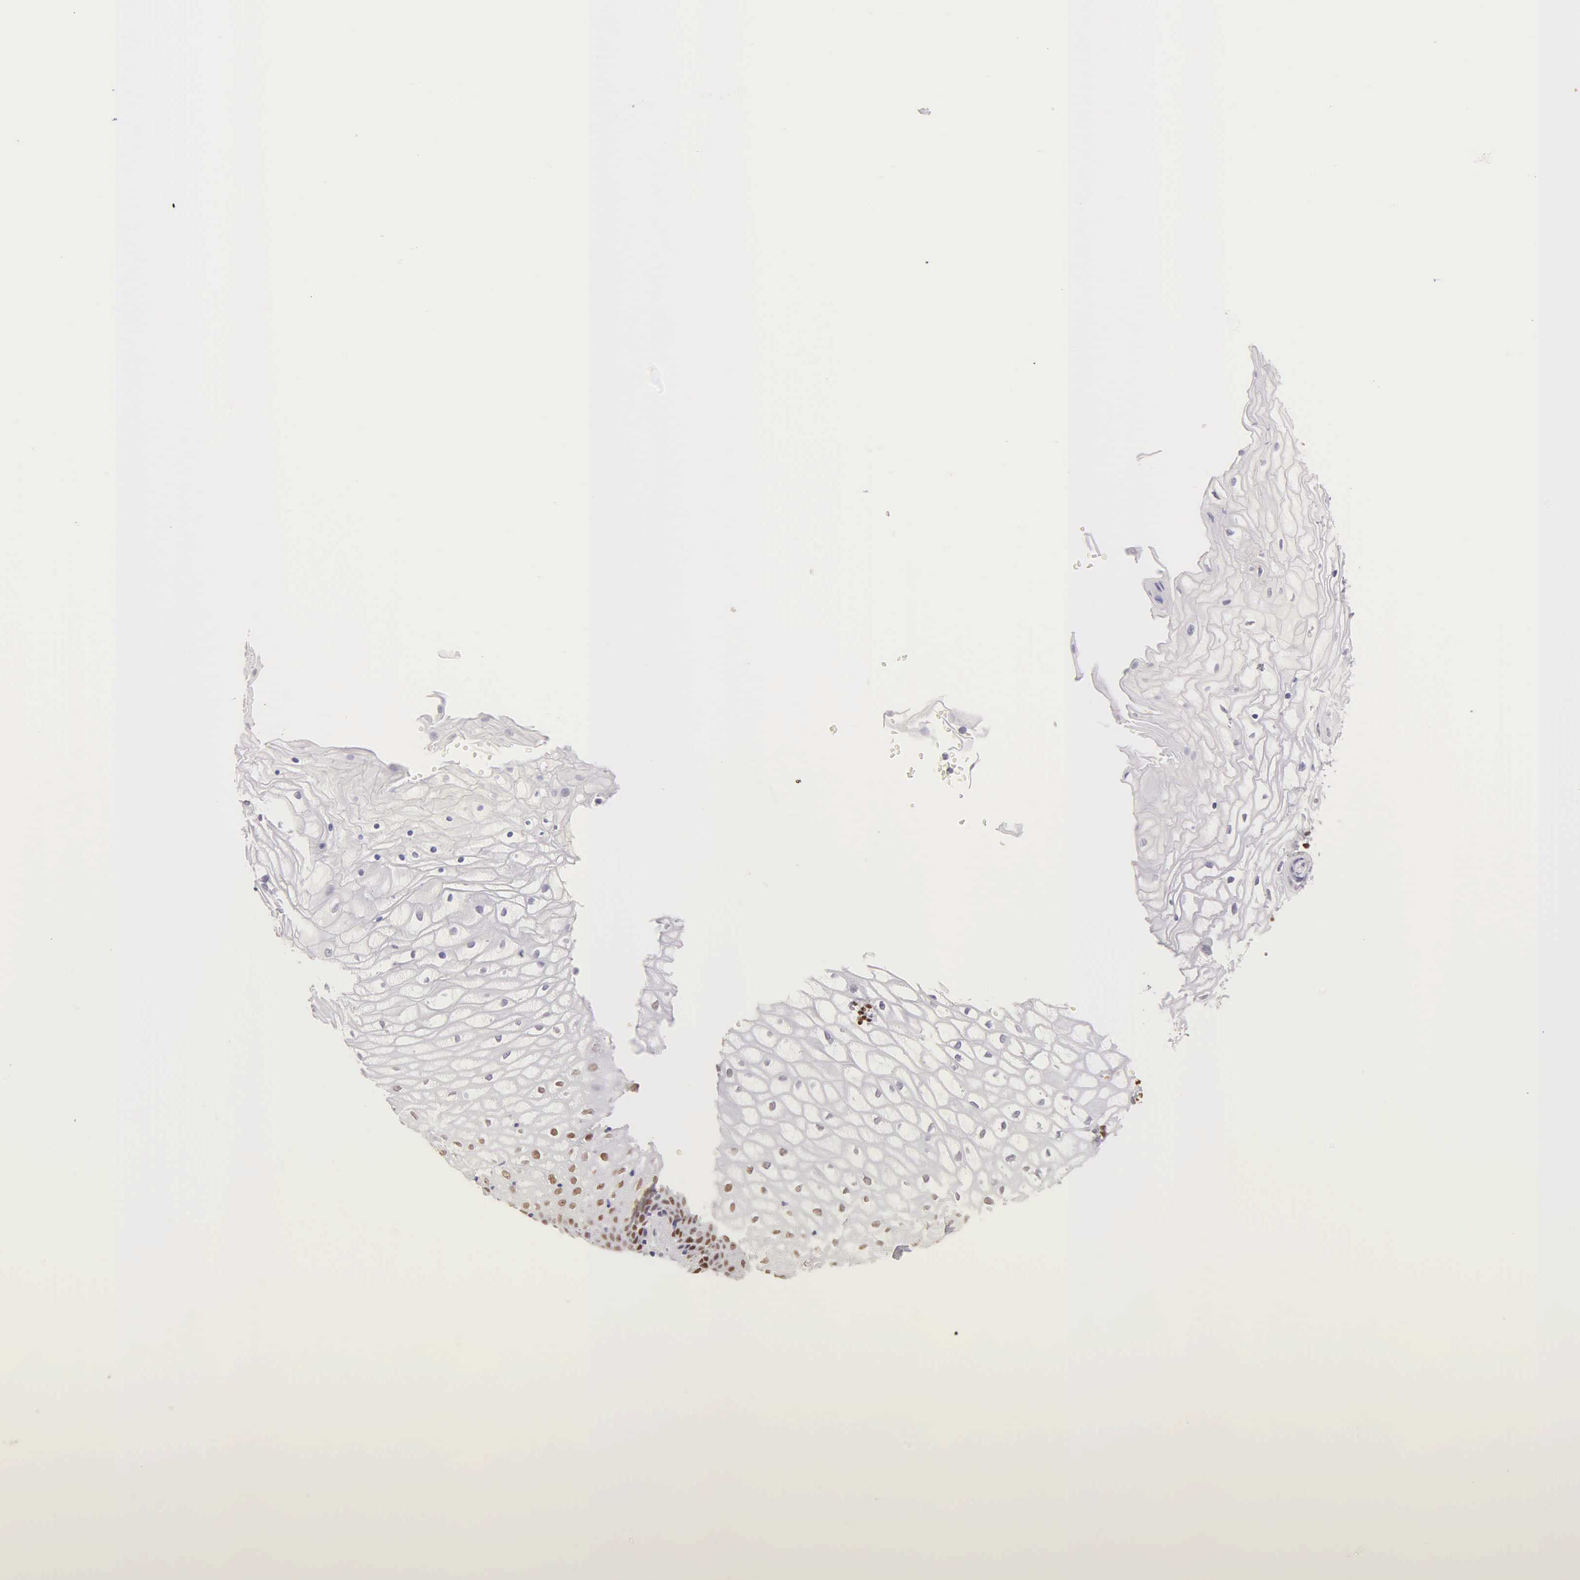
{"staining": {"intensity": "moderate", "quantity": "25%-75%", "location": "nuclear"}, "tissue": "vagina", "cell_type": "Squamous epithelial cells", "image_type": "normal", "snomed": [{"axis": "morphology", "description": "Normal tissue, NOS"}, {"axis": "topography", "description": "Vagina"}], "caption": "Protein staining shows moderate nuclear positivity in approximately 25%-75% of squamous epithelial cells in unremarkable vagina. The staining was performed using DAB, with brown indicating positive protein expression. Nuclei are stained blue with hematoxylin.", "gene": "ESR1", "patient": {"sex": "female", "age": 34}}